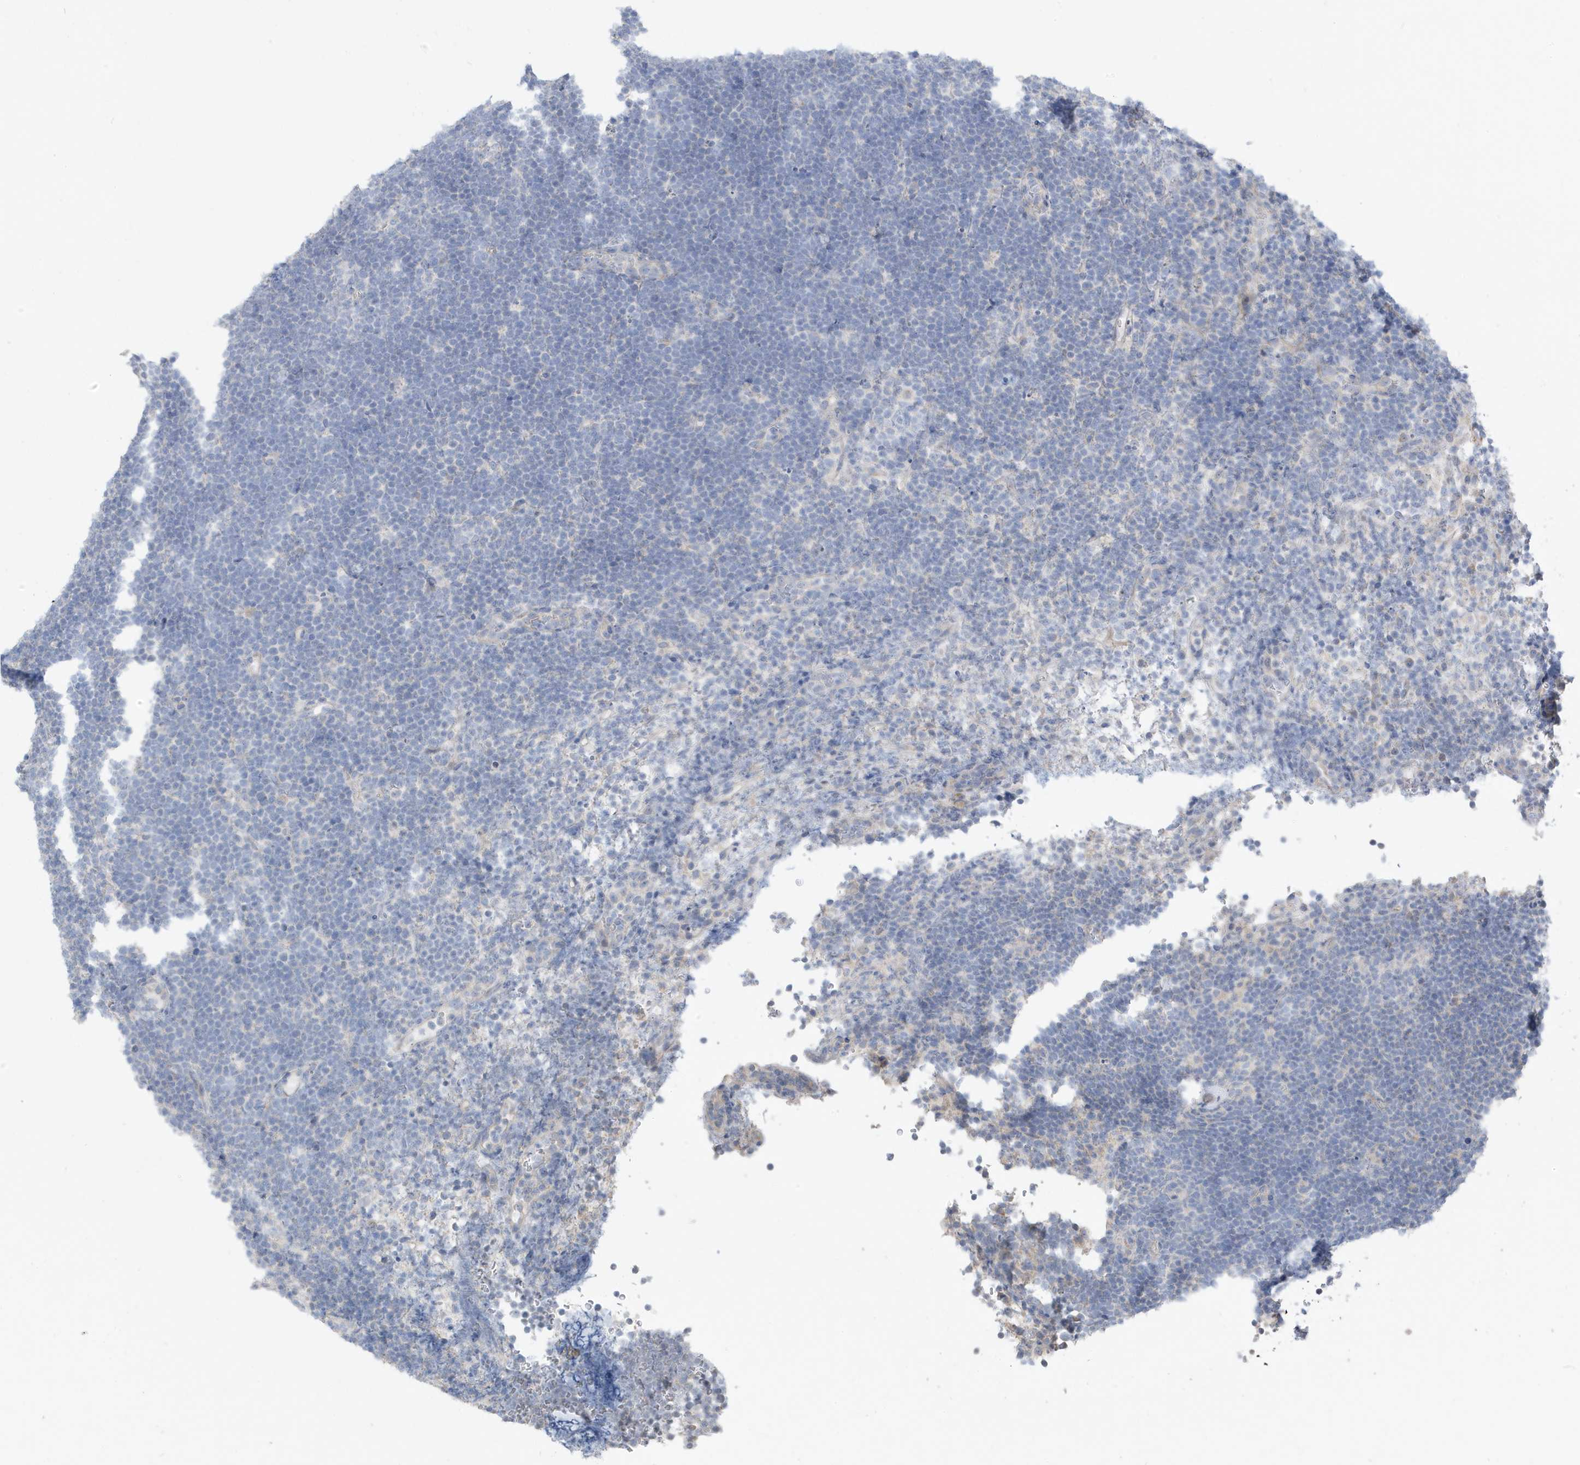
{"staining": {"intensity": "negative", "quantity": "none", "location": "none"}, "tissue": "lymphoma", "cell_type": "Tumor cells", "image_type": "cancer", "snomed": [{"axis": "morphology", "description": "Malignant lymphoma, non-Hodgkin's type, High grade"}, {"axis": "topography", "description": "Lymph node"}], "caption": "An IHC histopathology image of lymphoma is shown. There is no staining in tumor cells of lymphoma. (Stains: DAB (3,3'-diaminobenzidine) IHC with hematoxylin counter stain, Microscopy: brightfield microscopy at high magnification).", "gene": "ATP13A5", "patient": {"sex": "male", "age": 13}}